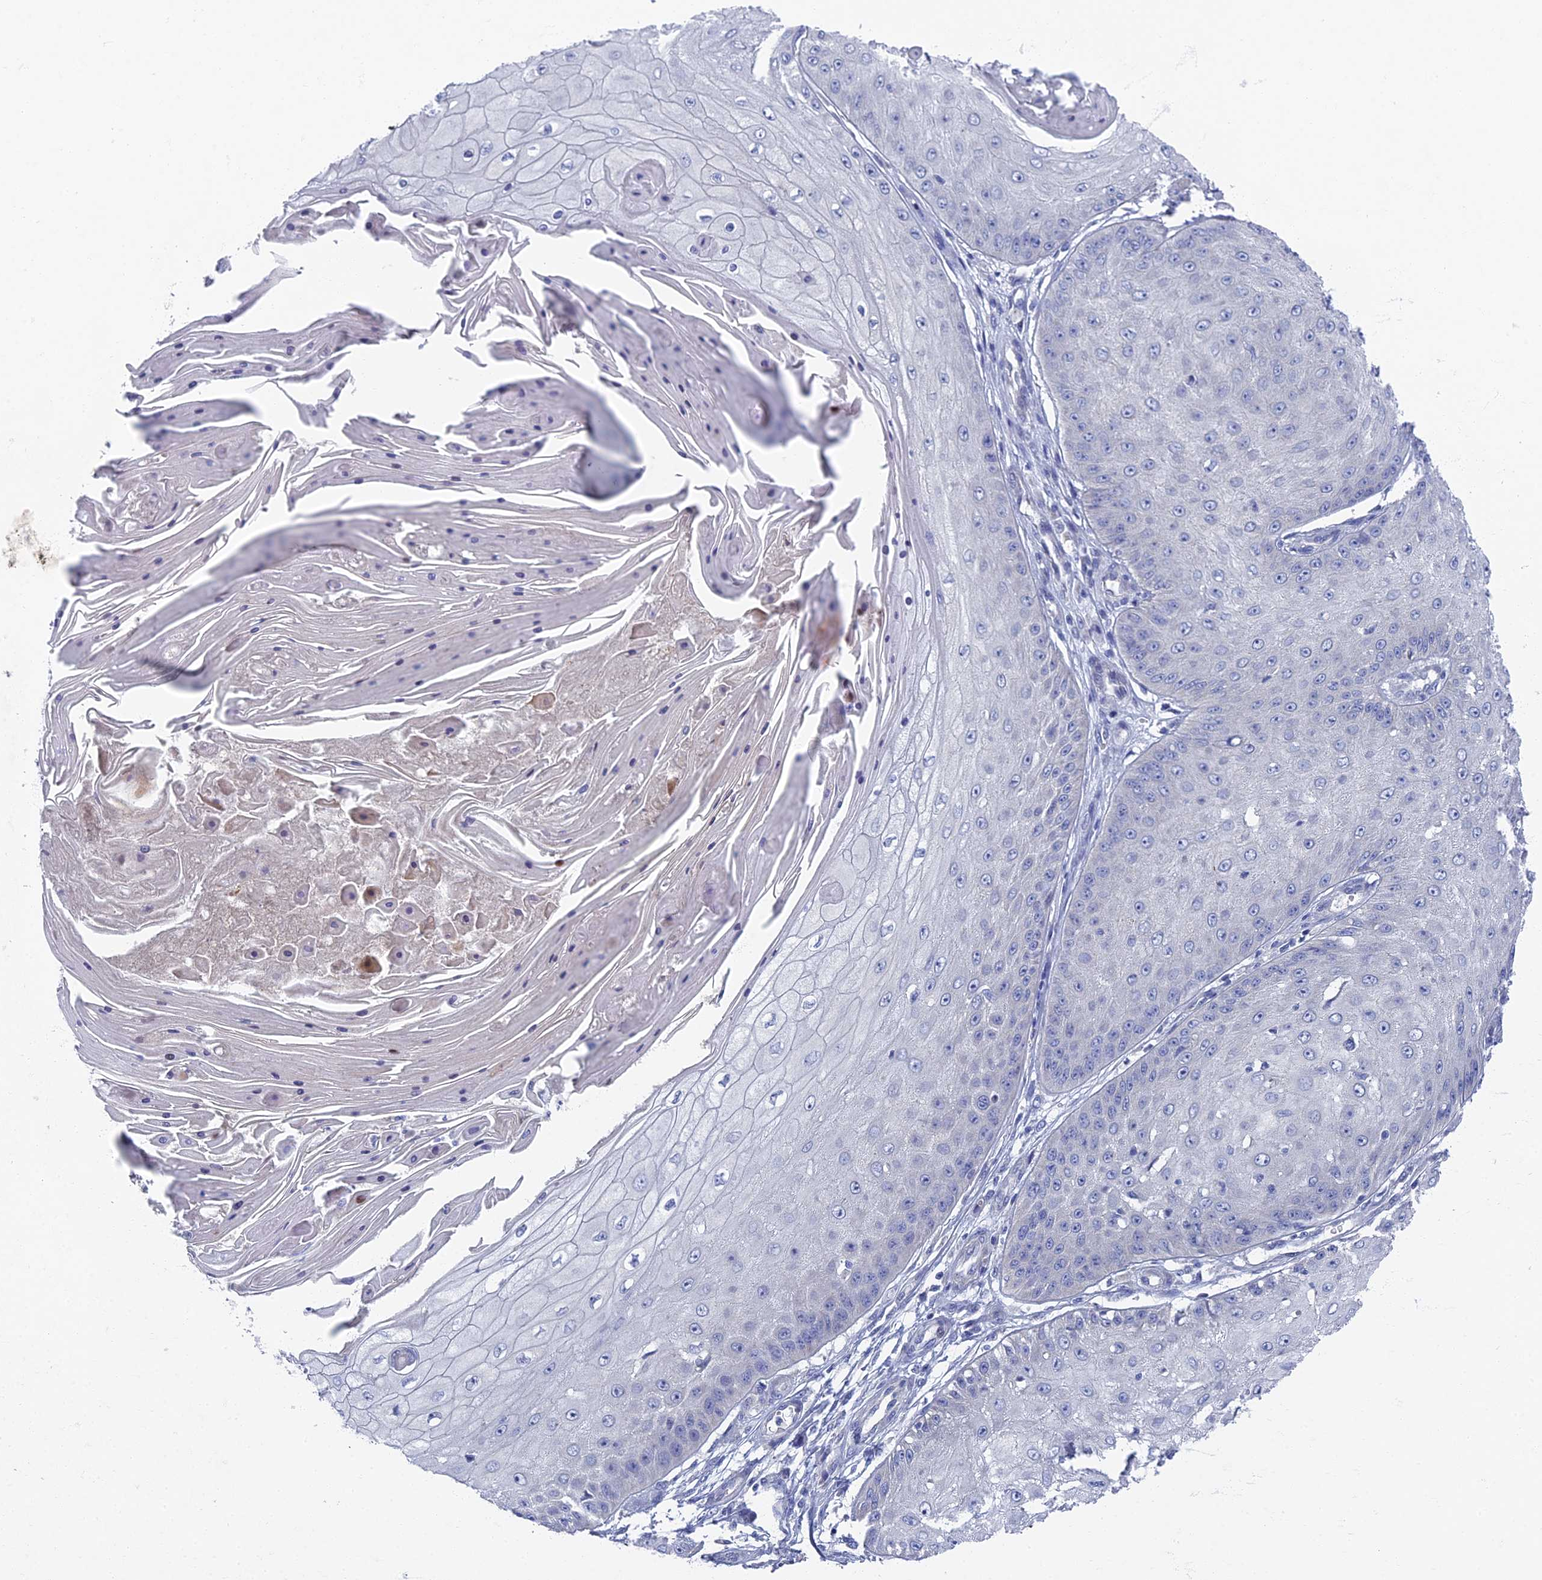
{"staining": {"intensity": "negative", "quantity": "none", "location": "none"}, "tissue": "skin cancer", "cell_type": "Tumor cells", "image_type": "cancer", "snomed": [{"axis": "morphology", "description": "Squamous cell carcinoma, NOS"}, {"axis": "topography", "description": "Skin"}], "caption": "Protein analysis of skin cancer shows no significant expression in tumor cells.", "gene": "SPIN4", "patient": {"sex": "male", "age": 70}}